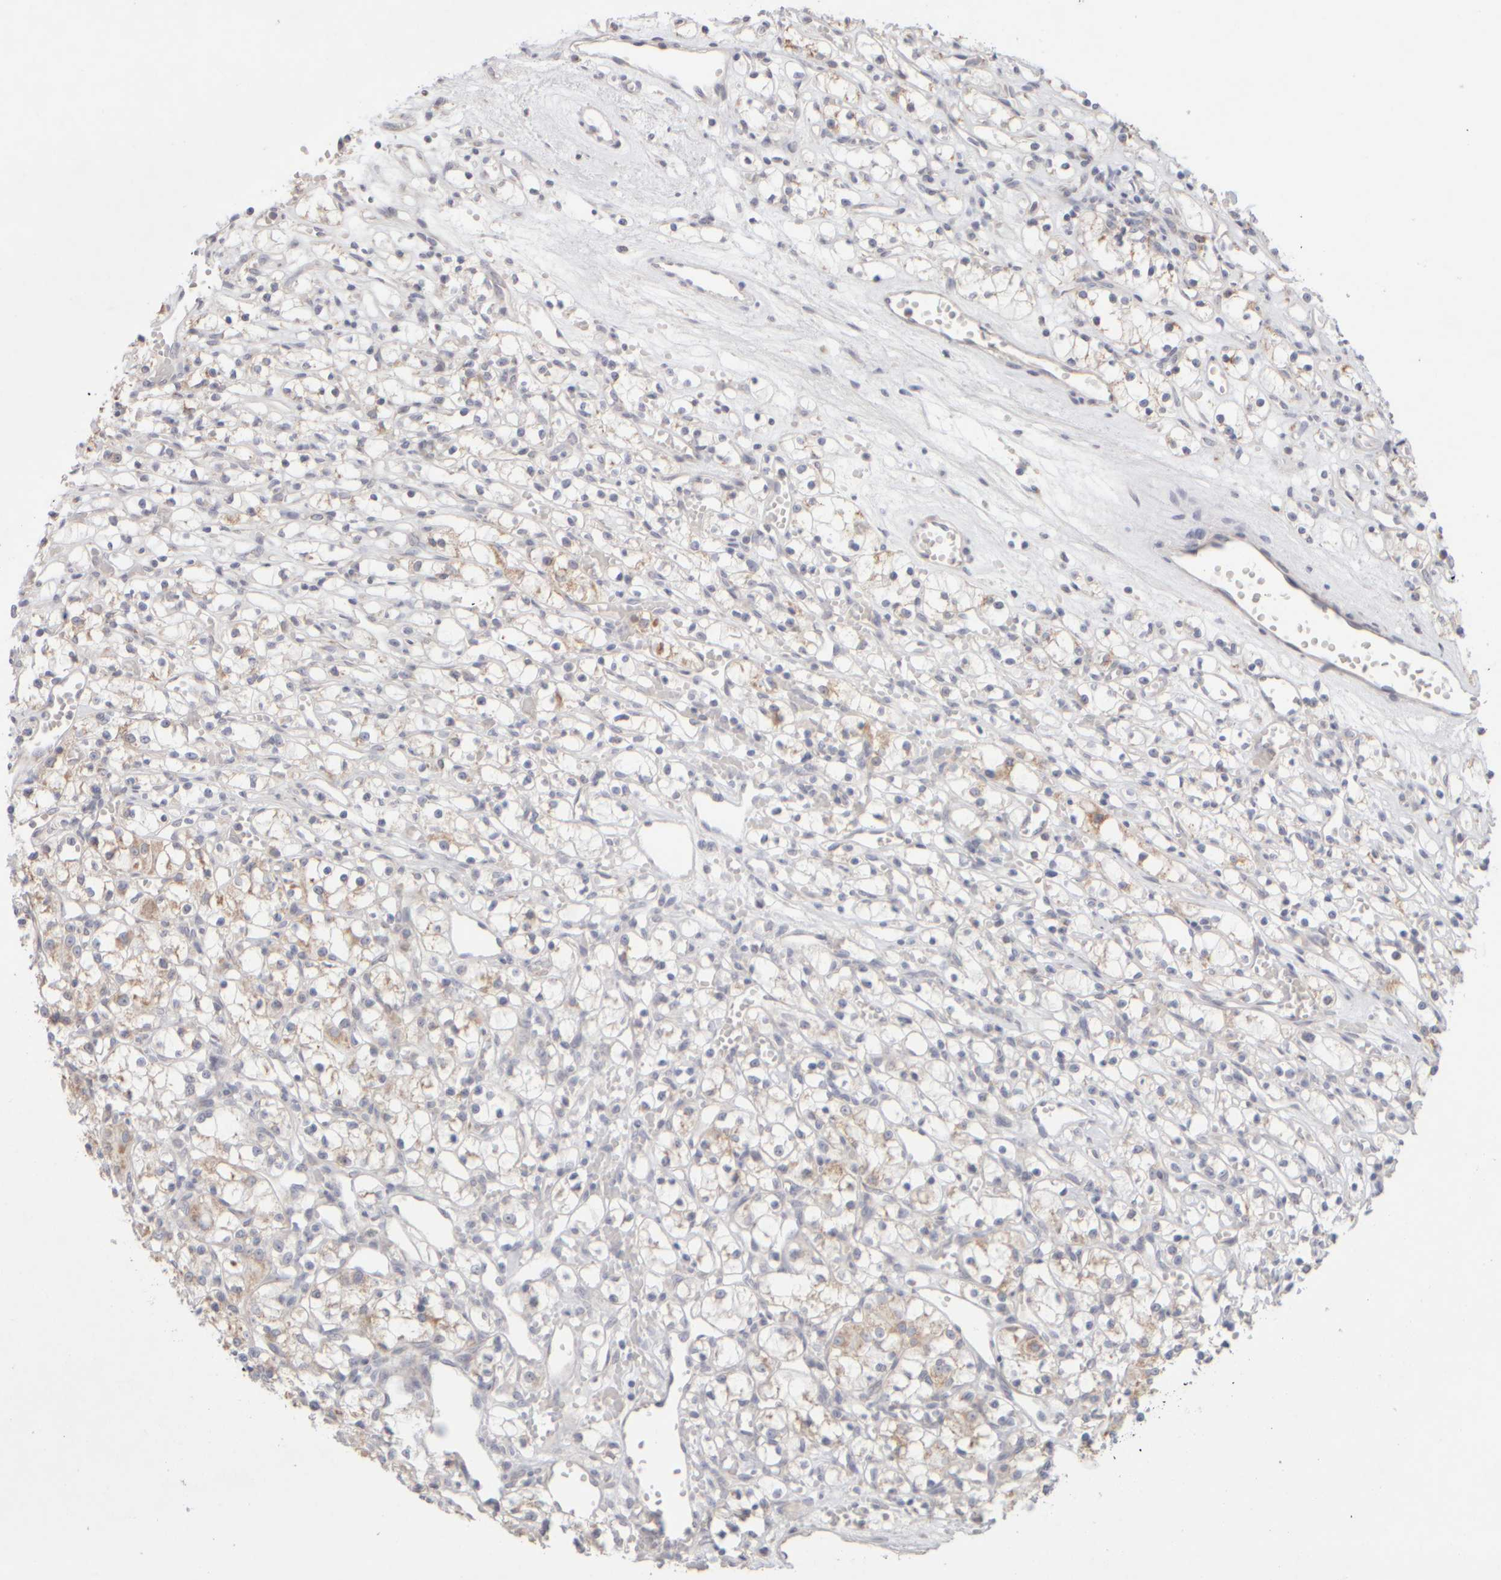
{"staining": {"intensity": "weak", "quantity": "25%-75%", "location": "cytoplasmic/membranous"}, "tissue": "renal cancer", "cell_type": "Tumor cells", "image_type": "cancer", "snomed": [{"axis": "morphology", "description": "Adenocarcinoma, NOS"}, {"axis": "topography", "description": "Kidney"}], "caption": "There is low levels of weak cytoplasmic/membranous expression in tumor cells of renal adenocarcinoma, as demonstrated by immunohistochemical staining (brown color).", "gene": "ZNF112", "patient": {"sex": "female", "age": 59}}